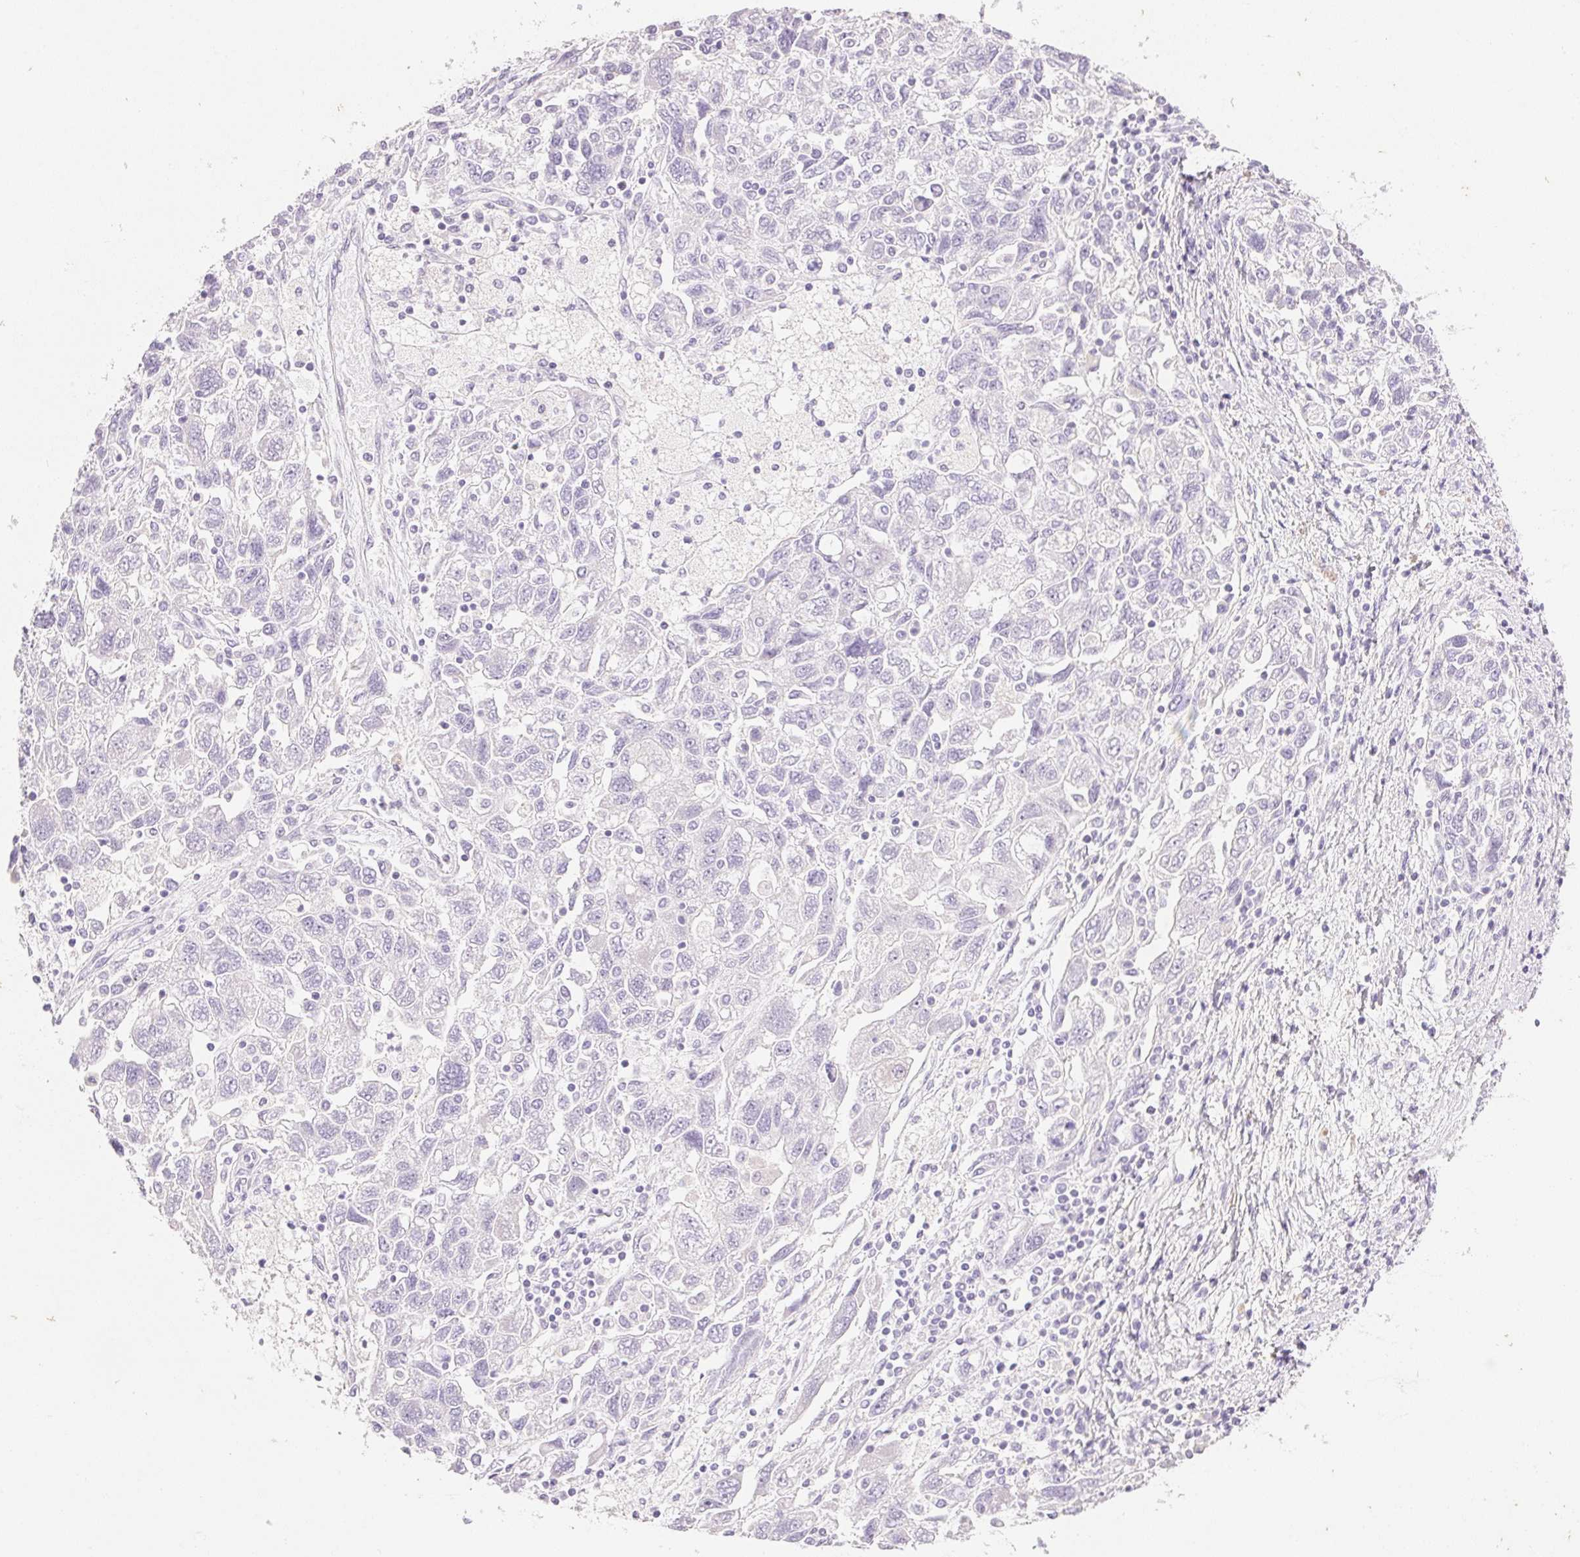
{"staining": {"intensity": "negative", "quantity": "none", "location": "none"}, "tissue": "ovarian cancer", "cell_type": "Tumor cells", "image_type": "cancer", "snomed": [{"axis": "morphology", "description": "Carcinoma, NOS"}, {"axis": "morphology", "description": "Cystadenocarcinoma, serous, NOS"}, {"axis": "topography", "description": "Ovary"}], "caption": "A high-resolution micrograph shows immunohistochemistry staining of ovarian cancer (carcinoma), which shows no significant staining in tumor cells.", "gene": "KCNE2", "patient": {"sex": "female", "age": 69}}